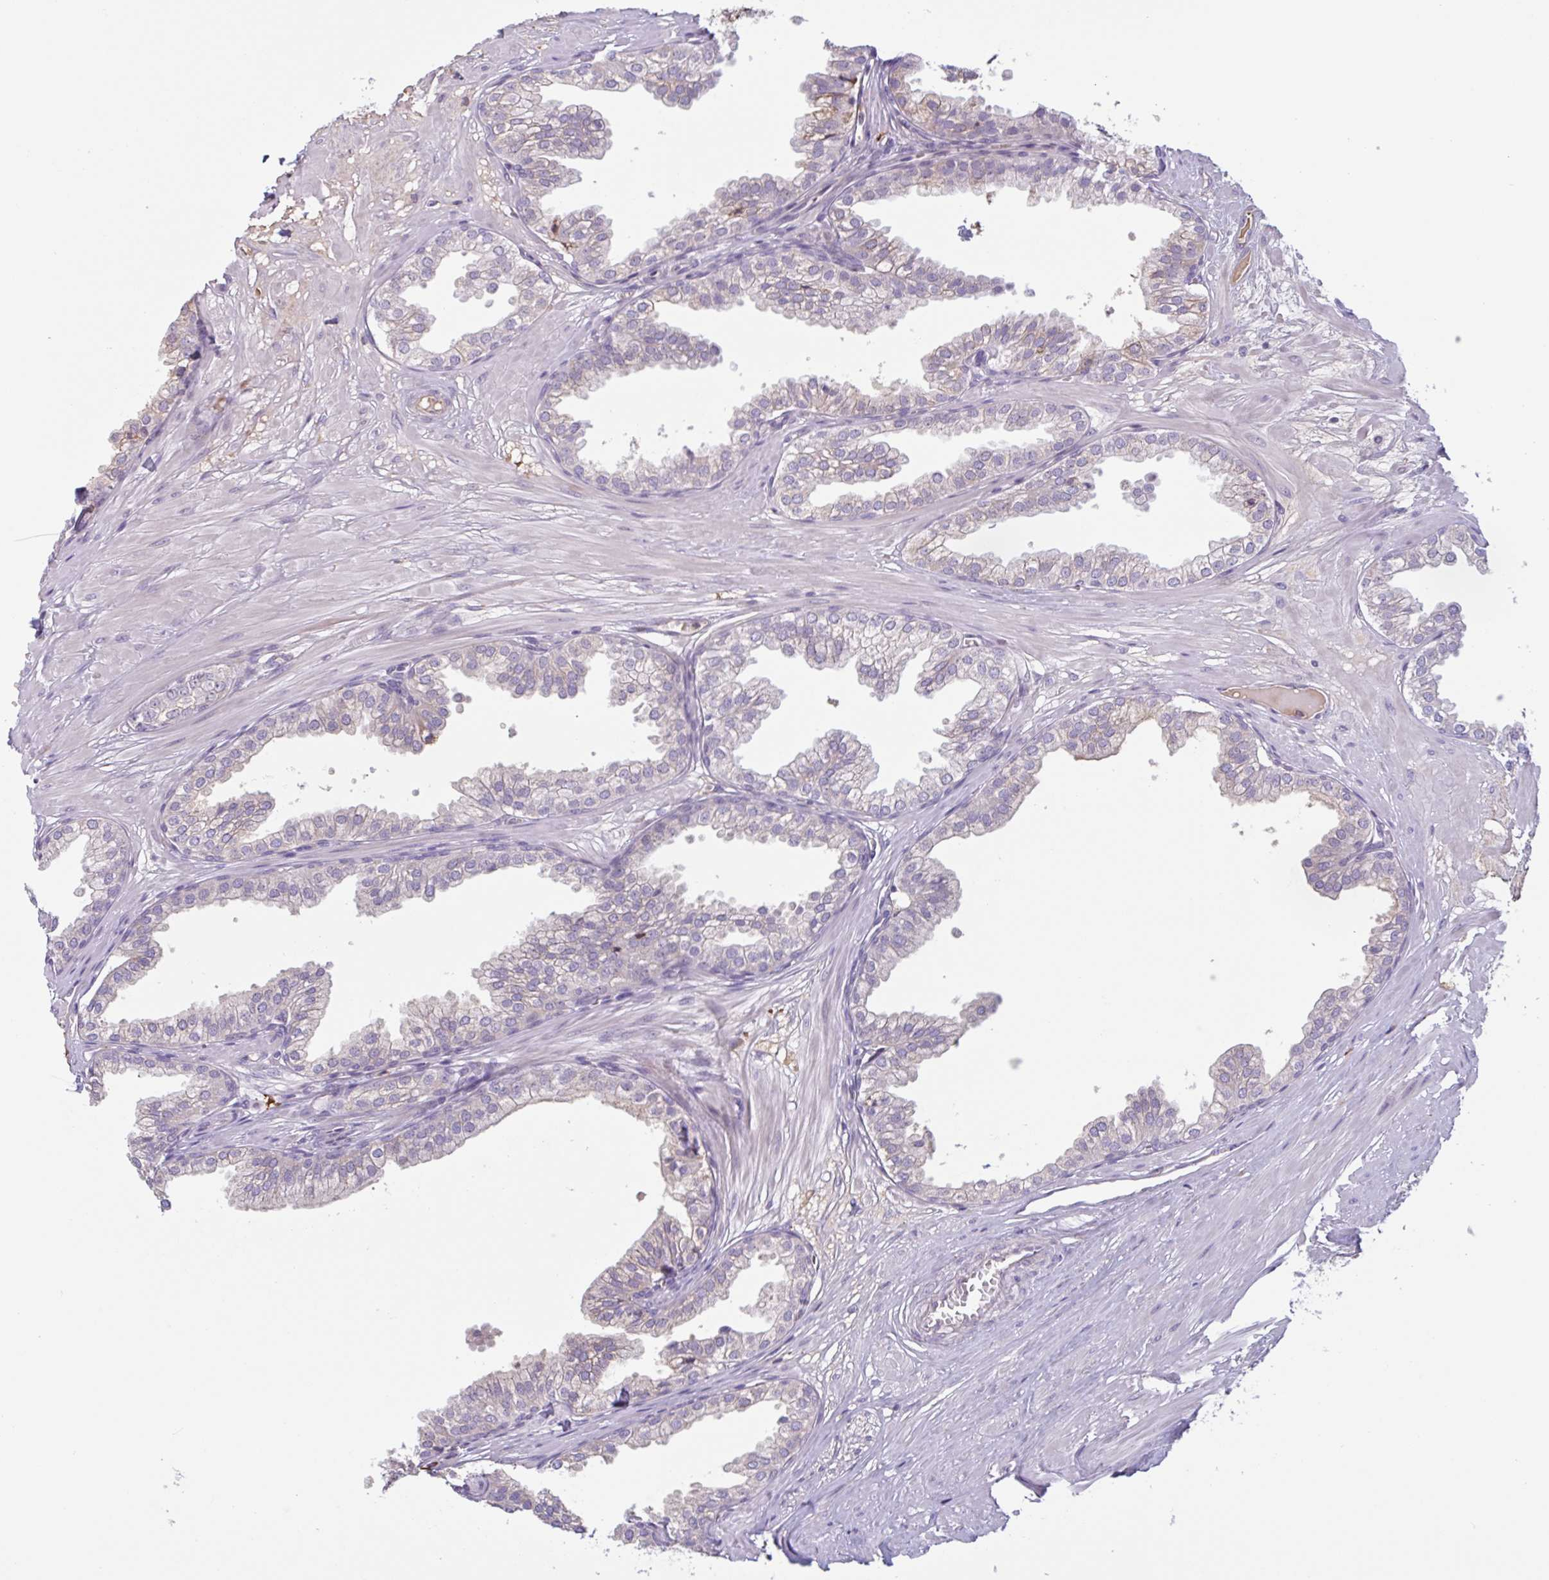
{"staining": {"intensity": "weak", "quantity": "25%-75%", "location": "cytoplasmic/membranous"}, "tissue": "prostate", "cell_type": "Glandular cells", "image_type": "normal", "snomed": [{"axis": "morphology", "description": "Normal tissue, NOS"}, {"axis": "topography", "description": "Prostate"}, {"axis": "topography", "description": "Peripheral nerve tissue"}], "caption": "Glandular cells exhibit low levels of weak cytoplasmic/membranous staining in about 25%-75% of cells in unremarkable prostate.", "gene": "TAF1D", "patient": {"sex": "male", "age": 55}}